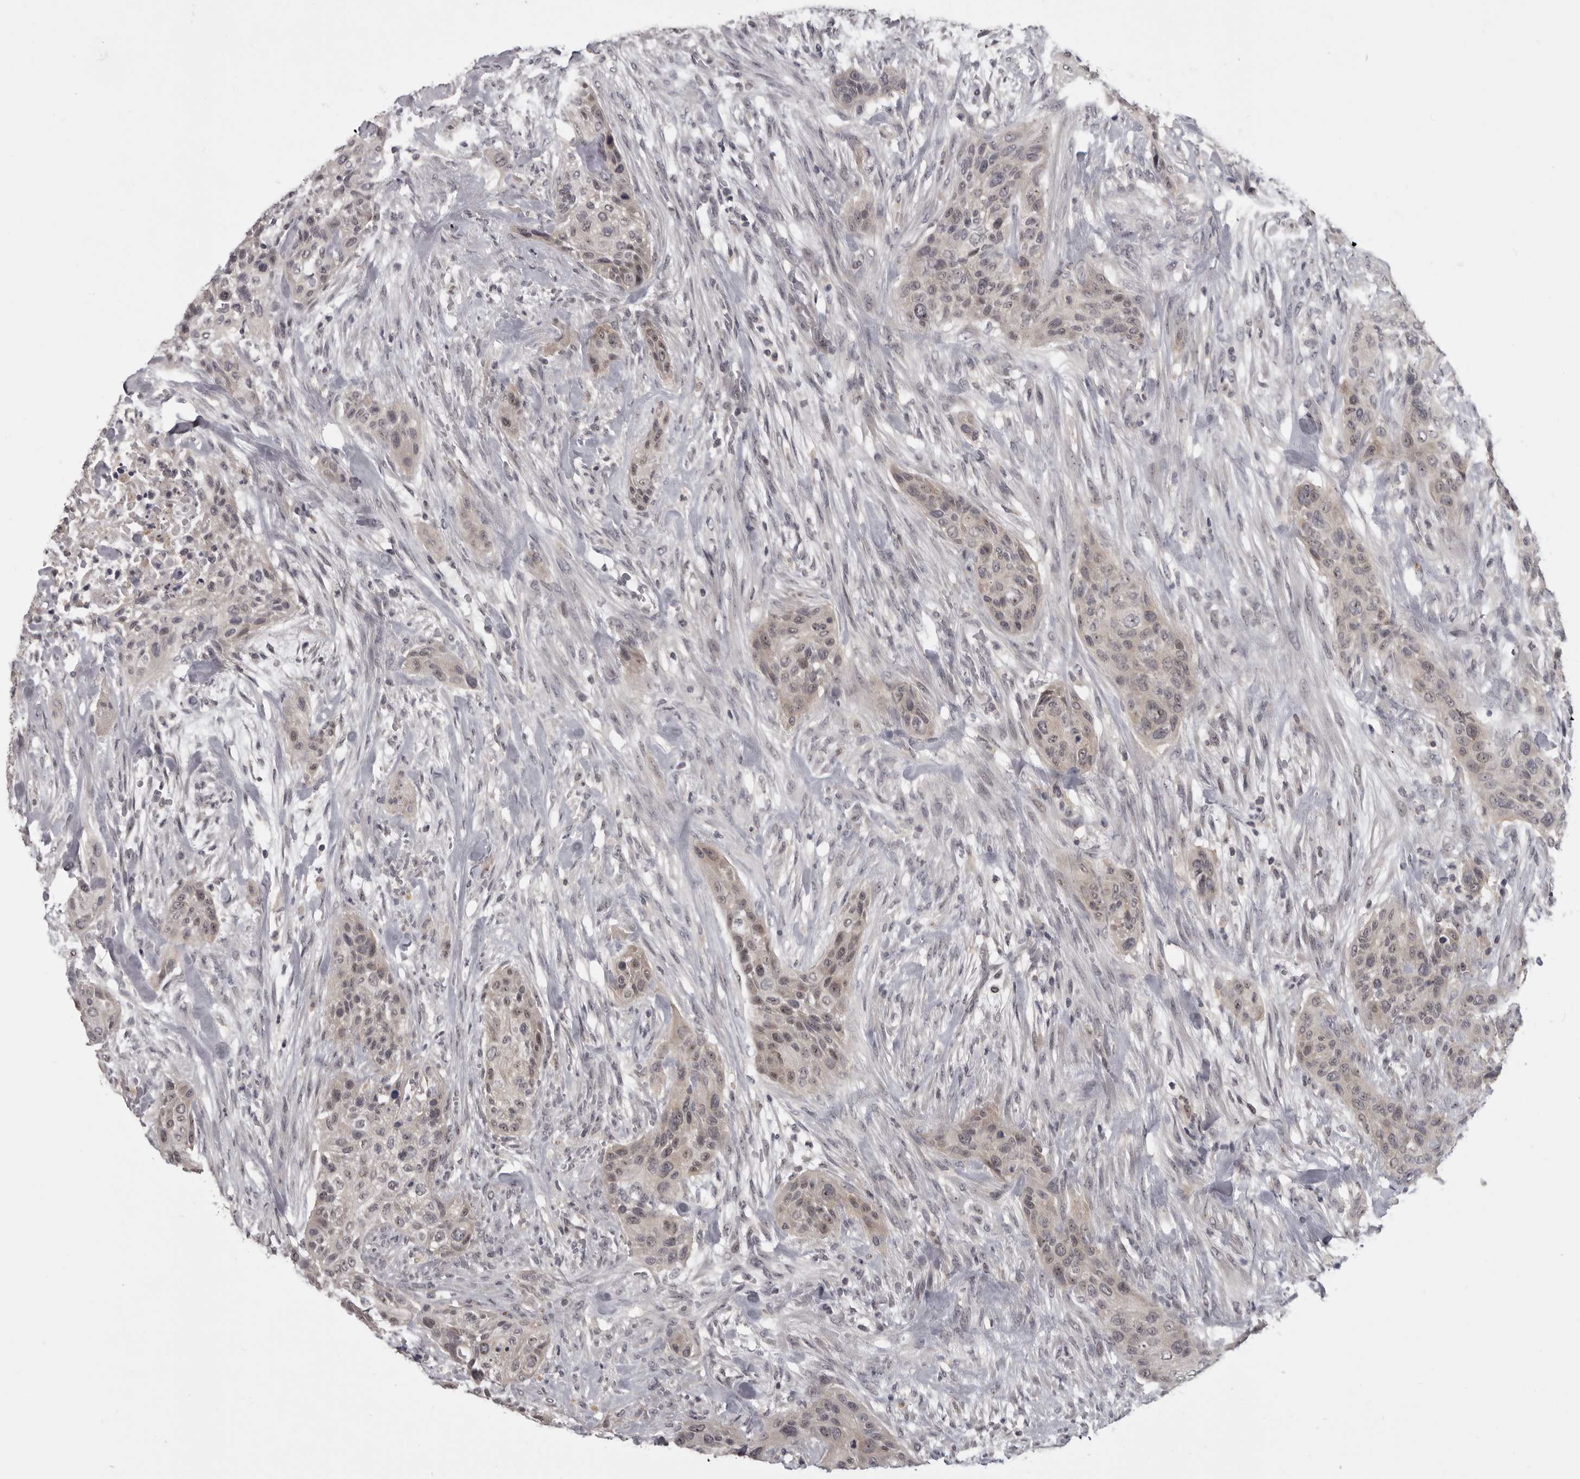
{"staining": {"intensity": "weak", "quantity": "25%-75%", "location": "nuclear"}, "tissue": "urothelial cancer", "cell_type": "Tumor cells", "image_type": "cancer", "snomed": [{"axis": "morphology", "description": "Urothelial carcinoma, High grade"}, {"axis": "topography", "description": "Urinary bladder"}], "caption": "This photomicrograph displays immunohistochemistry staining of human urothelial carcinoma (high-grade), with low weak nuclear expression in about 25%-75% of tumor cells.", "gene": "MRTO4", "patient": {"sex": "male", "age": 35}}